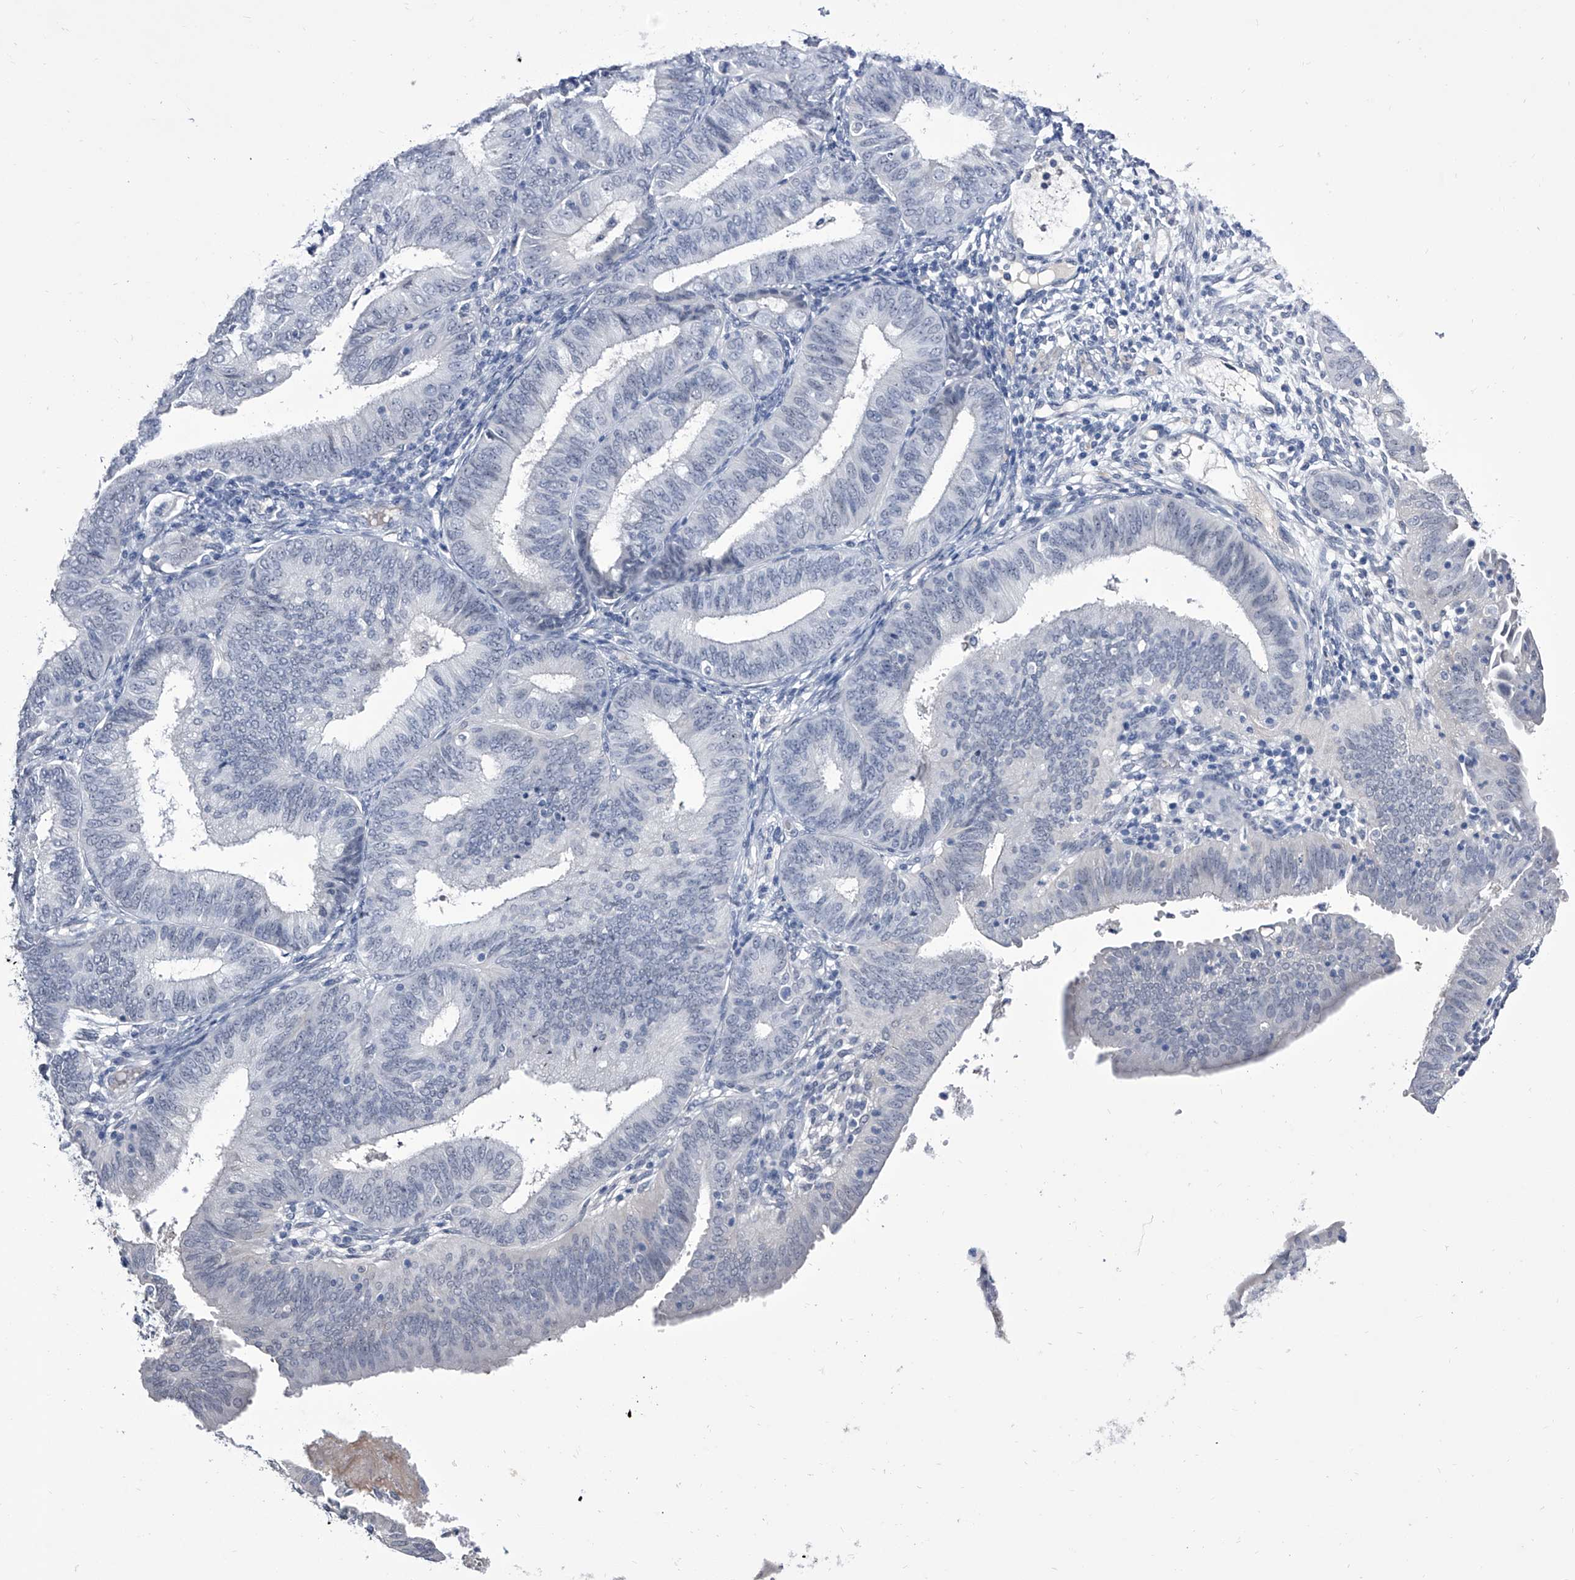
{"staining": {"intensity": "negative", "quantity": "none", "location": "none"}, "tissue": "endometrial cancer", "cell_type": "Tumor cells", "image_type": "cancer", "snomed": [{"axis": "morphology", "description": "Adenocarcinoma, NOS"}, {"axis": "topography", "description": "Endometrium"}], "caption": "This is a image of IHC staining of endometrial cancer, which shows no staining in tumor cells.", "gene": "CRISP2", "patient": {"sex": "female", "age": 51}}